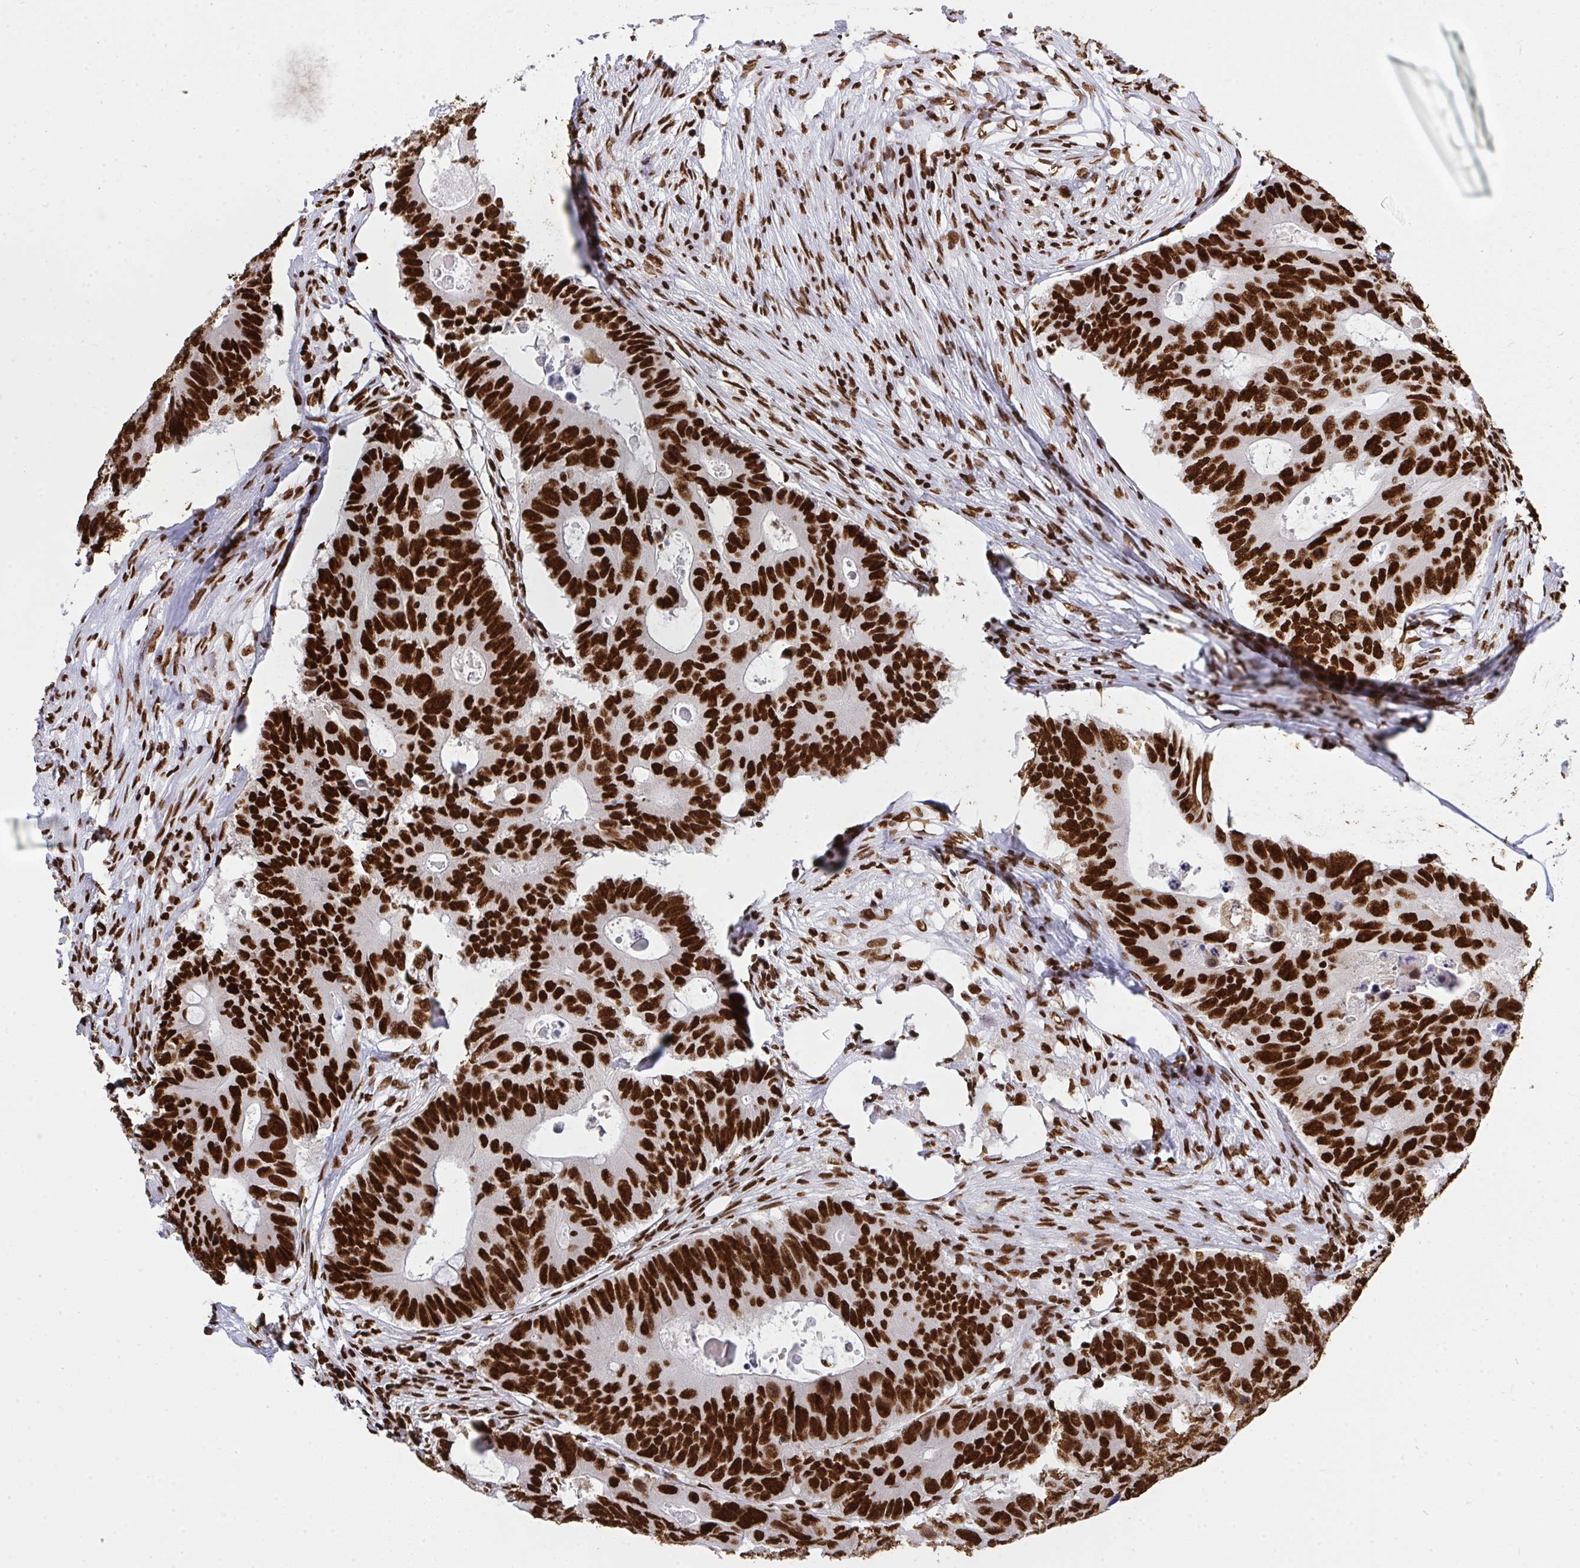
{"staining": {"intensity": "strong", "quantity": ">75%", "location": "nuclear"}, "tissue": "colorectal cancer", "cell_type": "Tumor cells", "image_type": "cancer", "snomed": [{"axis": "morphology", "description": "Adenocarcinoma, NOS"}, {"axis": "topography", "description": "Colon"}], "caption": "Protein expression analysis of human colorectal cancer (adenocarcinoma) reveals strong nuclear expression in about >75% of tumor cells. (IHC, brightfield microscopy, high magnification).", "gene": "HNRNPL", "patient": {"sex": "male", "age": 71}}